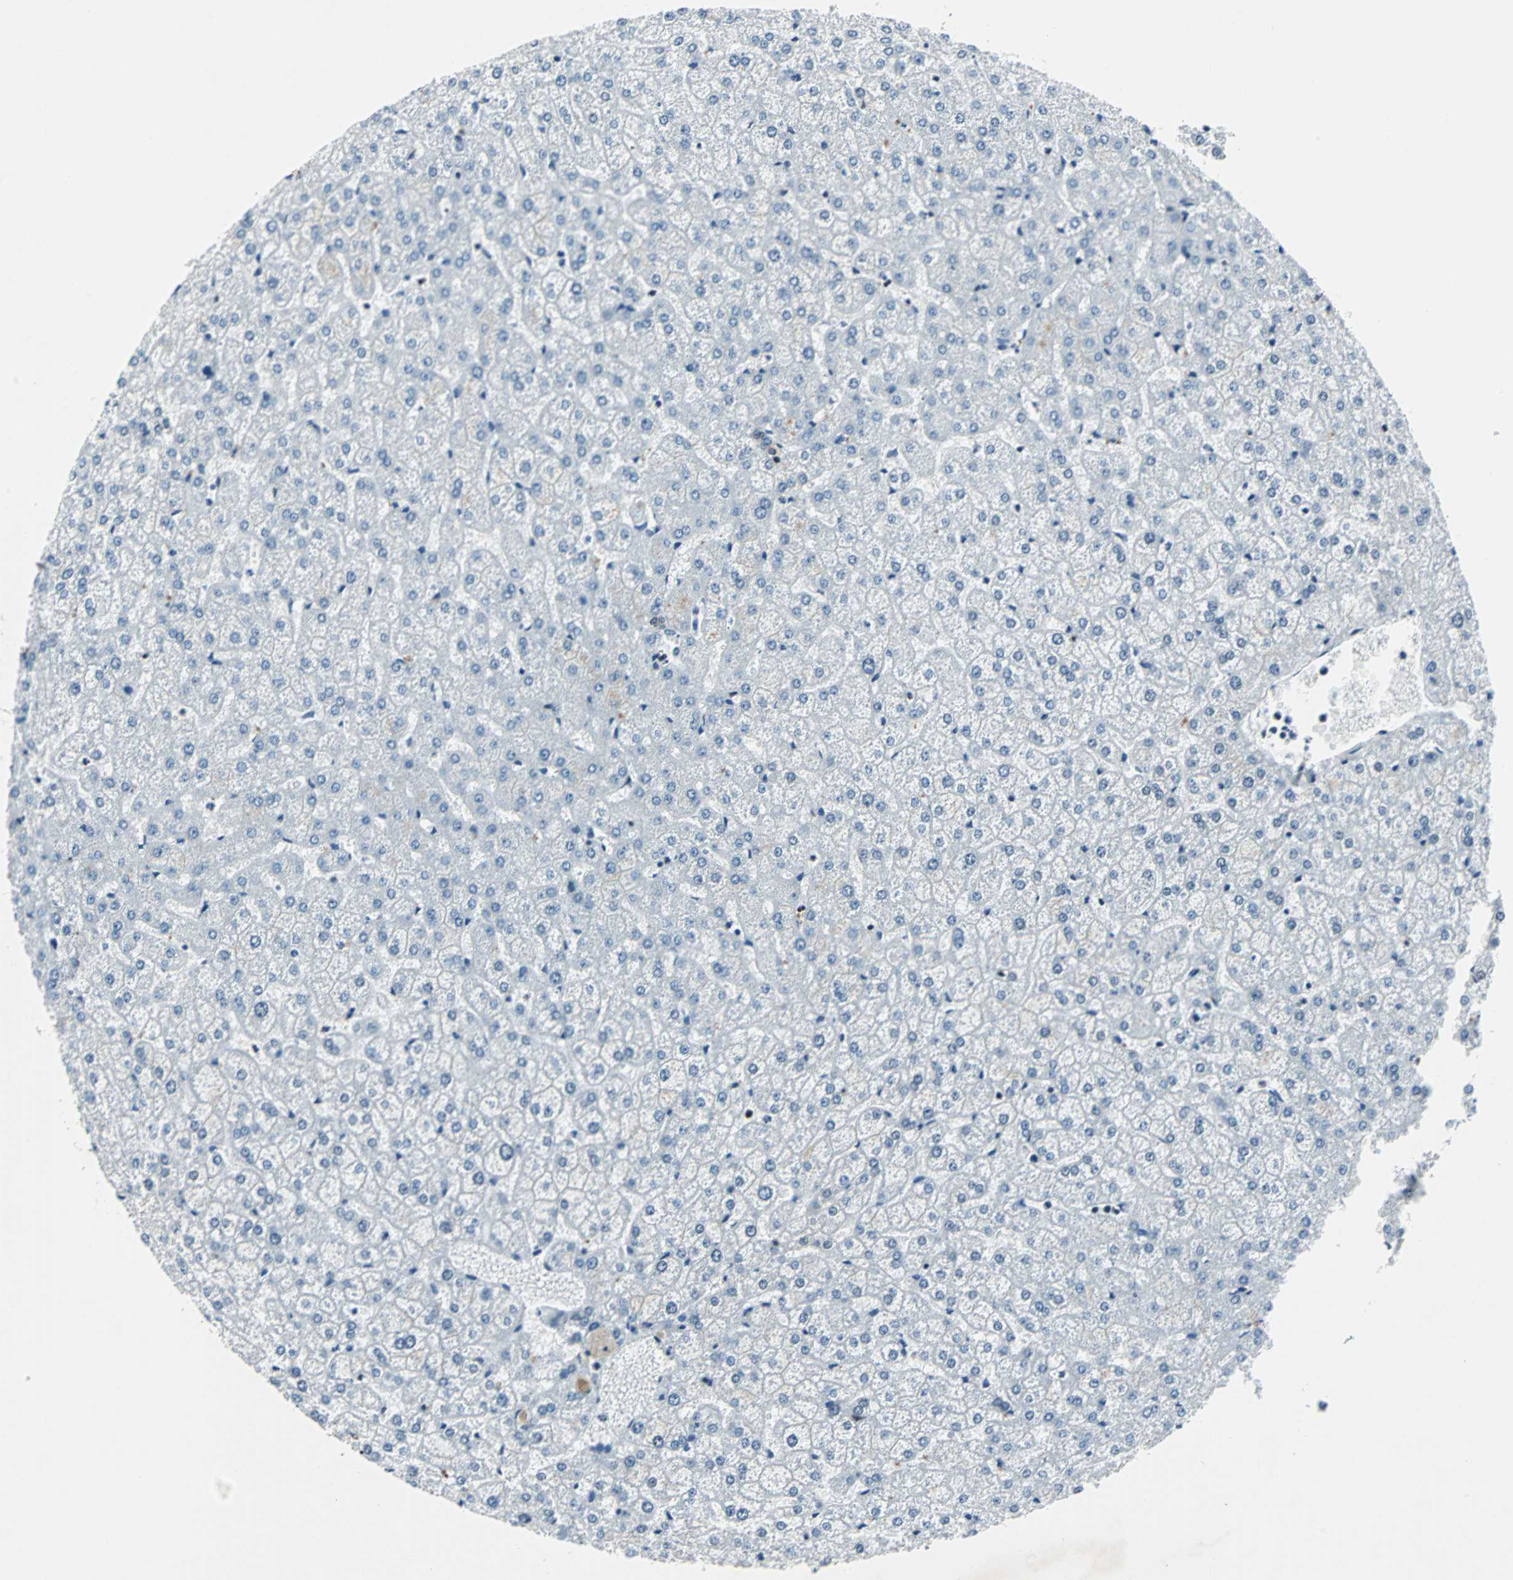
{"staining": {"intensity": "moderate", "quantity": ">75%", "location": "cytoplasmic/membranous,nuclear"}, "tissue": "liver", "cell_type": "Cholangiocytes", "image_type": "normal", "snomed": [{"axis": "morphology", "description": "Normal tissue, NOS"}, {"axis": "topography", "description": "Liver"}], "caption": "Liver stained with DAB immunohistochemistry (IHC) displays medium levels of moderate cytoplasmic/membranous,nuclear positivity in approximately >75% of cholangiocytes.", "gene": "MEF2D", "patient": {"sex": "female", "age": 32}}